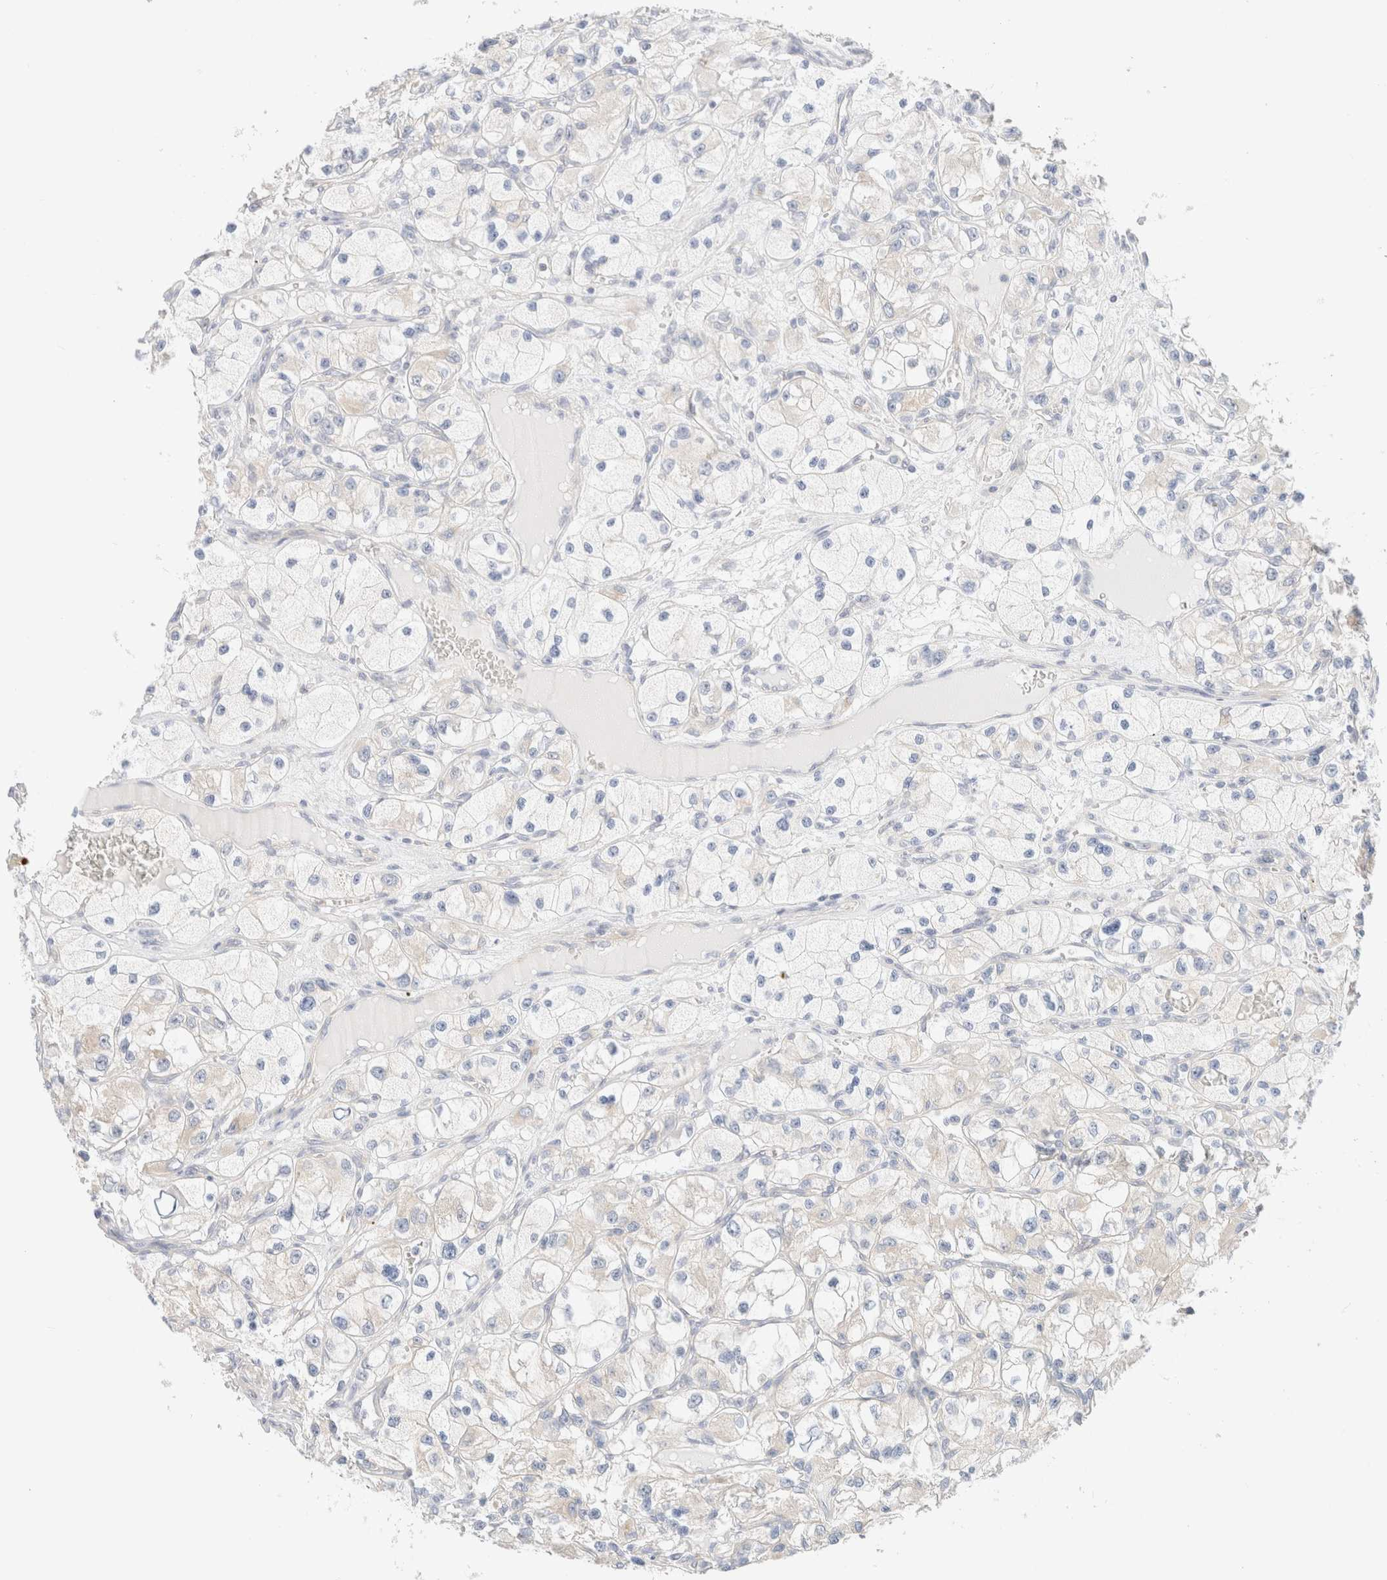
{"staining": {"intensity": "negative", "quantity": "none", "location": "none"}, "tissue": "renal cancer", "cell_type": "Tumor cells", "image_type": "cancer", "snomed": [{"axis": "morphology", "description": "Adenocarcinoma, NOS"}, {"axis": "topography", "description": "Kidney"}], "caption": "This micrograph is of renal adenocarcinoma stained with immunohistochemistry to label a protein in brown with the nuclei are counter-stained blue. There is no positivity in tumor cells.", "gene": "UNC13B", "patient": {"sex": "female", "age": 57}}